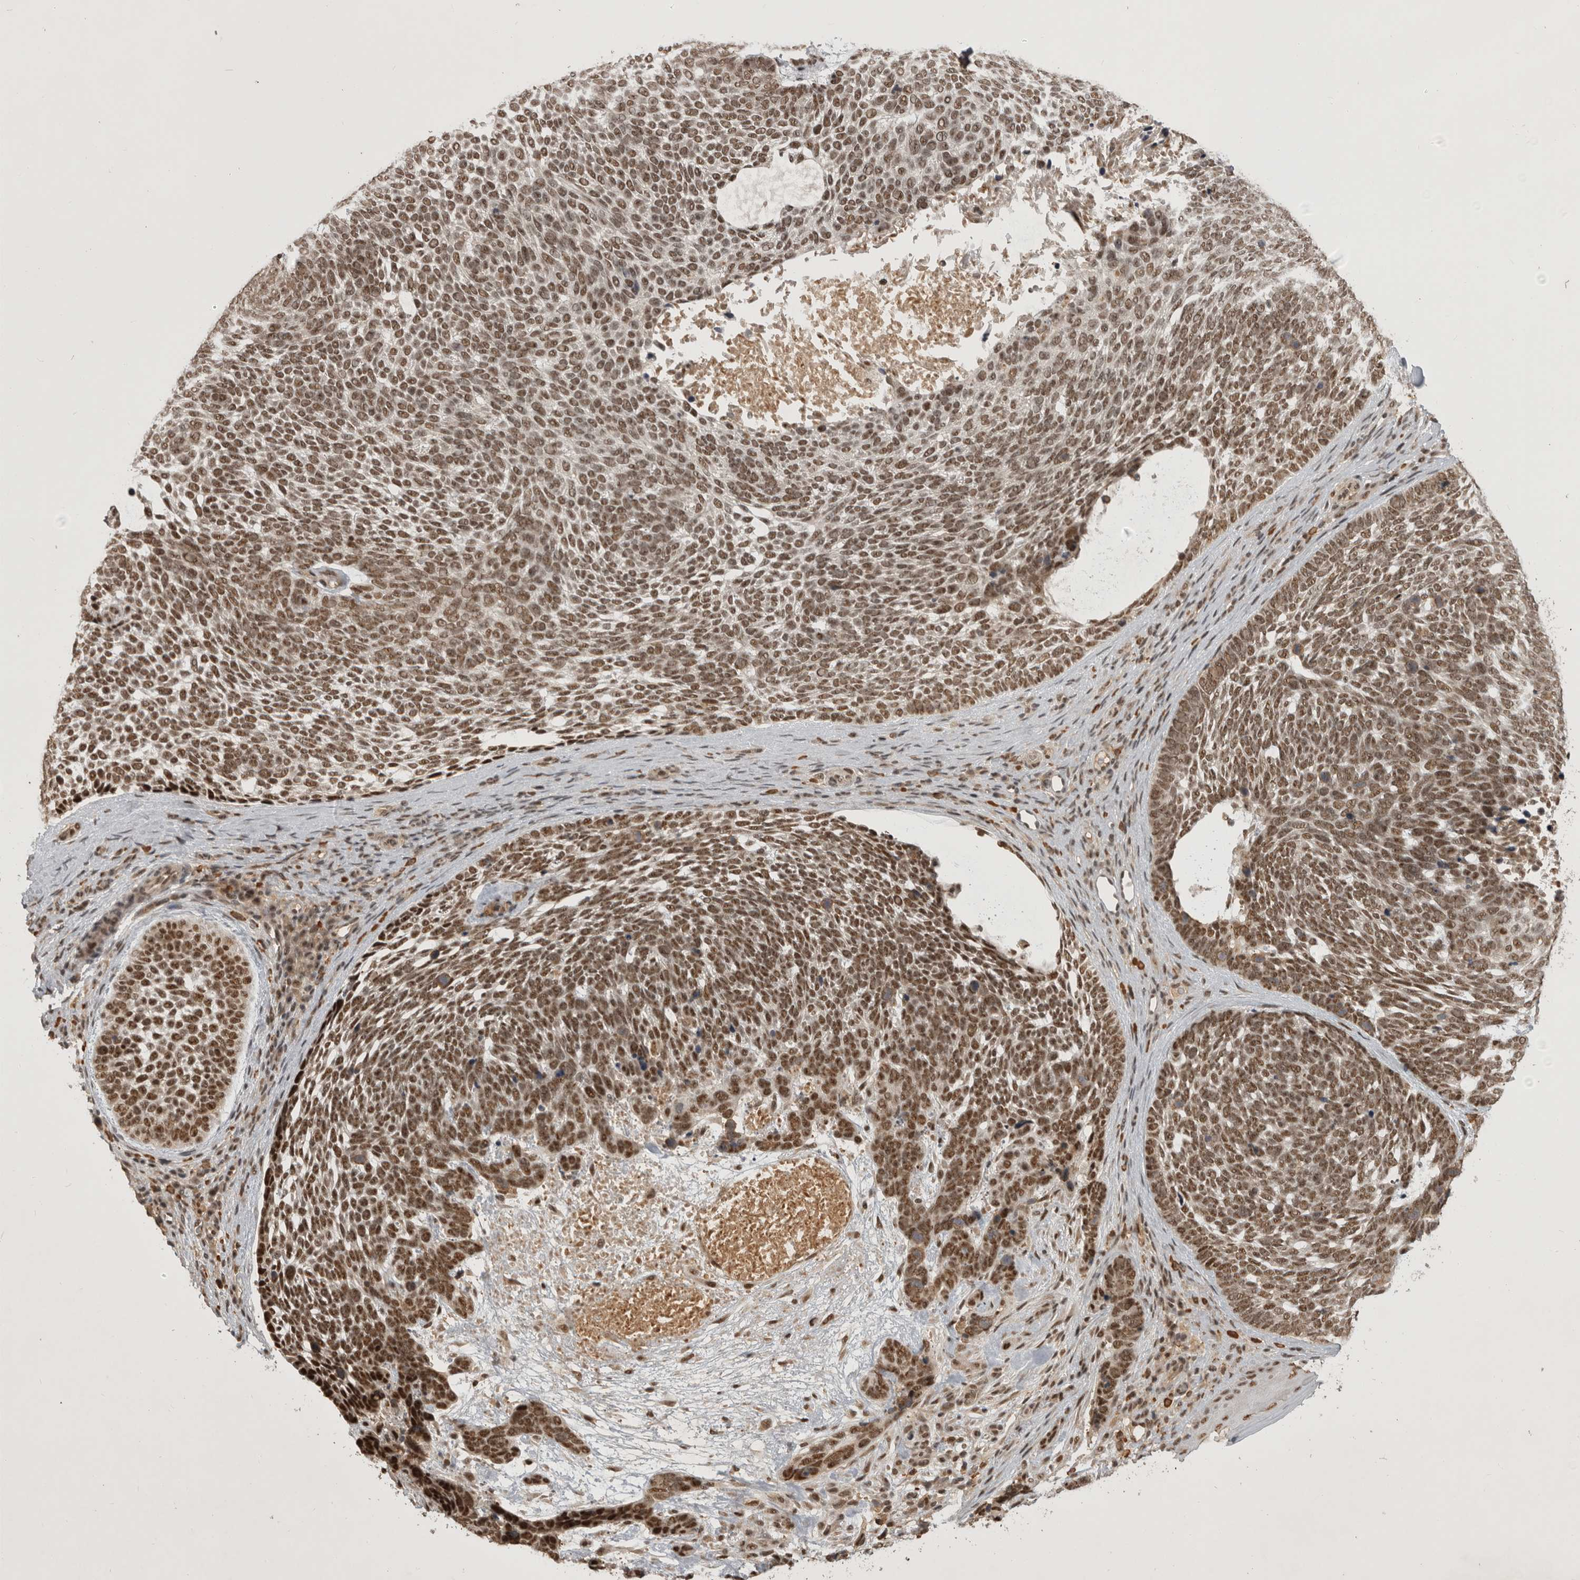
{"staining": {"intensity": "moderate", "quantity": ">75%", "location": "nuclear"}, "tissue": "skin cancer", "cell_type": "Tumor cells", "image_type": "cancer", "snomed": [{"axis": "morphology", "description": "Basal cell carcinoma"}, {"axis": "topography", "description": "Skin"}], "caption": "Immunohistochemistry (IHC) (DAB) staining of basal cell carcinoma (skin) demonstrates moderate nuclear protein staining in about >75% of tumor cells.", "gene": "CBLL1", "patient": {"sex": "female", "age": 85}}